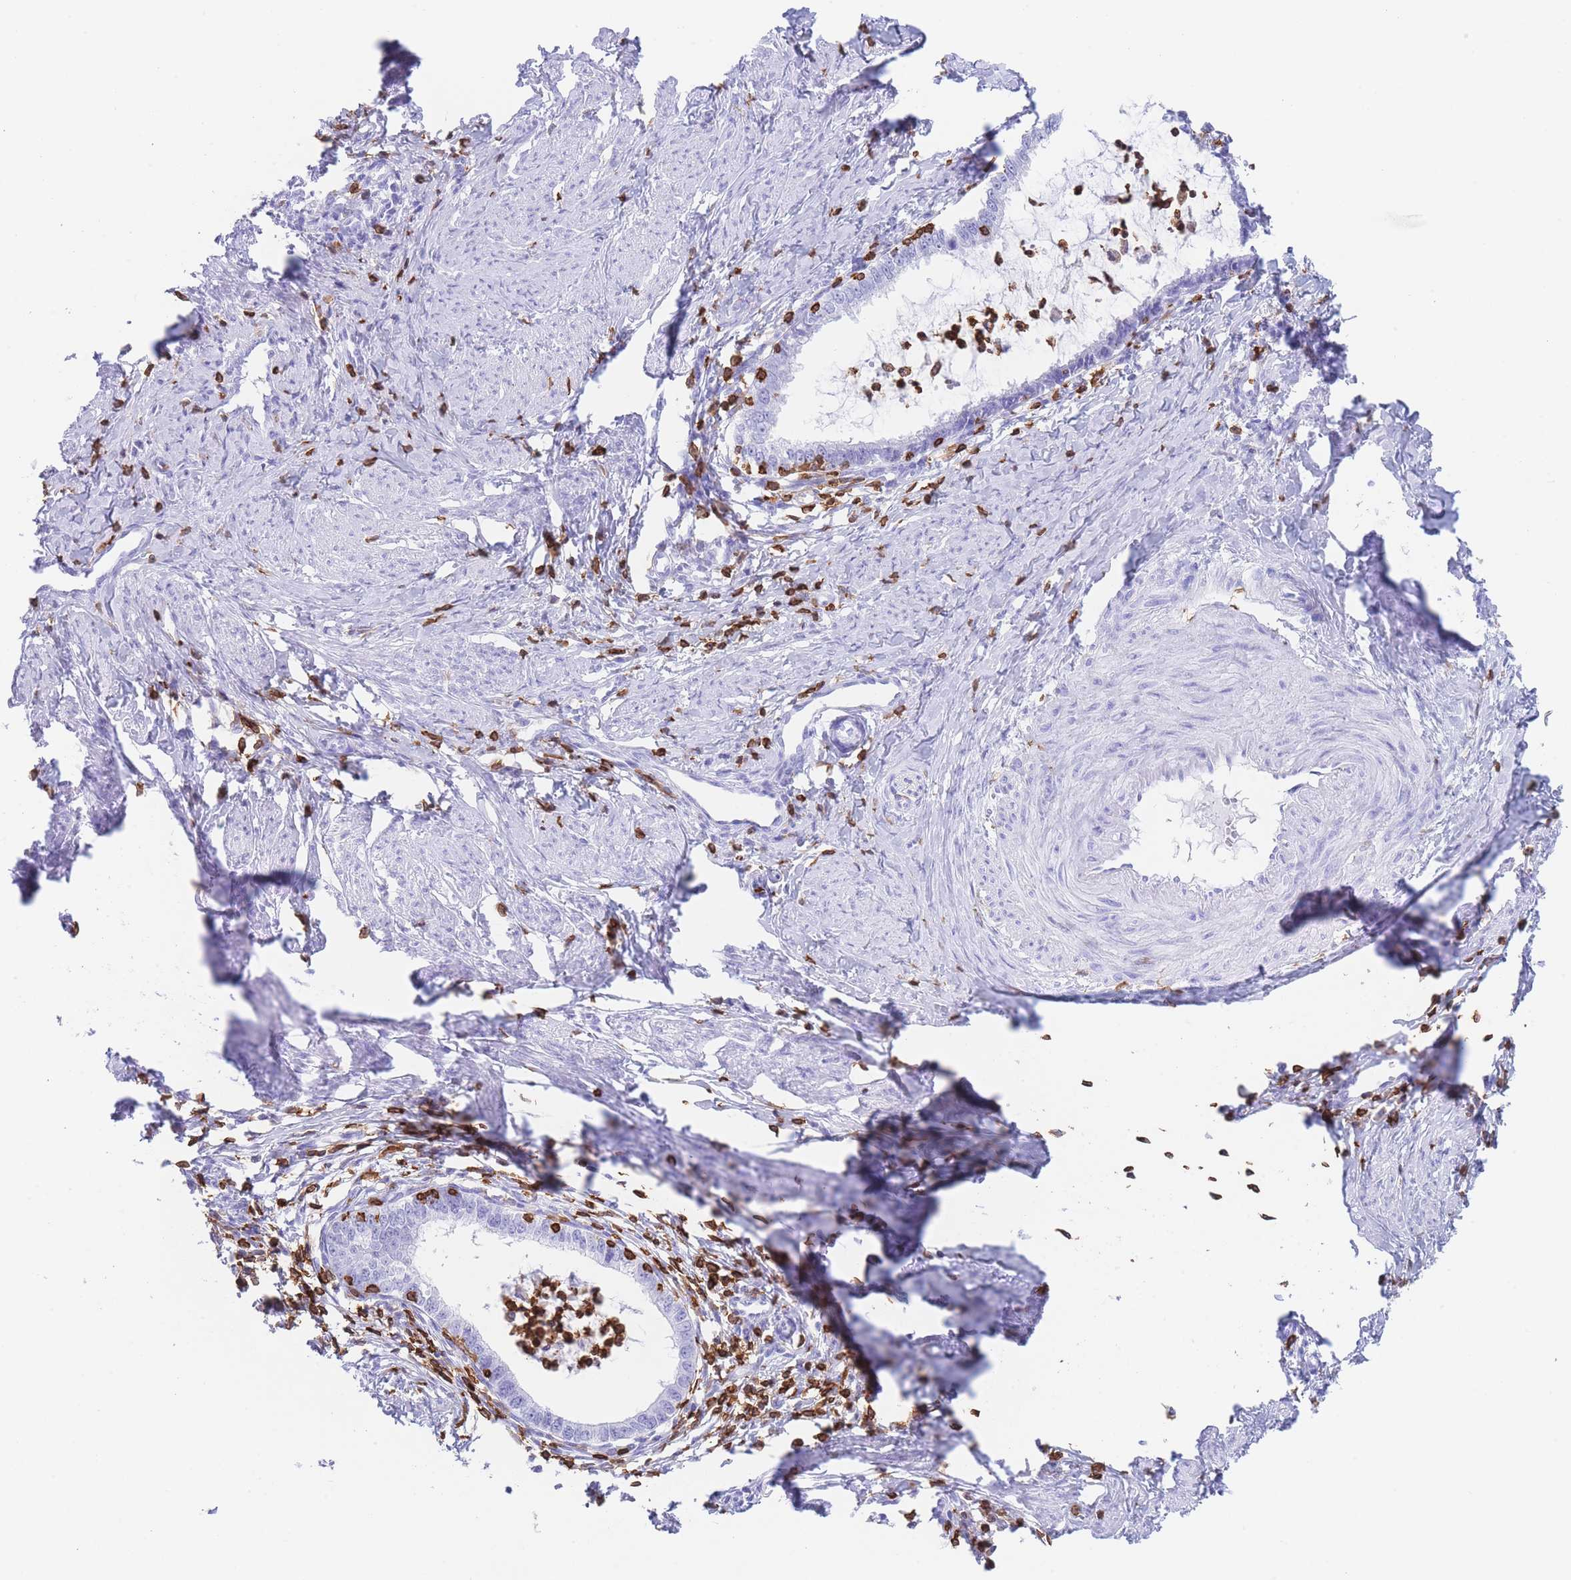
{"staining": {"intensity": "negative", "quantity": "none", "location": "none"}, "tissue": "cervical cancer", "cell_type": "Tumor cells", "image_type": "cancer", "snomed": [{"axis": "morphology", "description": "Adenocarcinoma, NOS"}, {"axis": "topography", "description": "Cervix"}], "caption": "Immunohistochemistry micrograph of neoplastic tissue: human cervical cancer stained with DAB shows no significant protein staining in tumor cells. The staining was performed using DAB (3,3'-diaminobenzidine) to visualize the protein expression in brown, while the nuclei were stained in blue with hematoxylin (Magnification: 20x).", "gene": "CORO1A", "patient": {"sex": "female", "age": 36}}